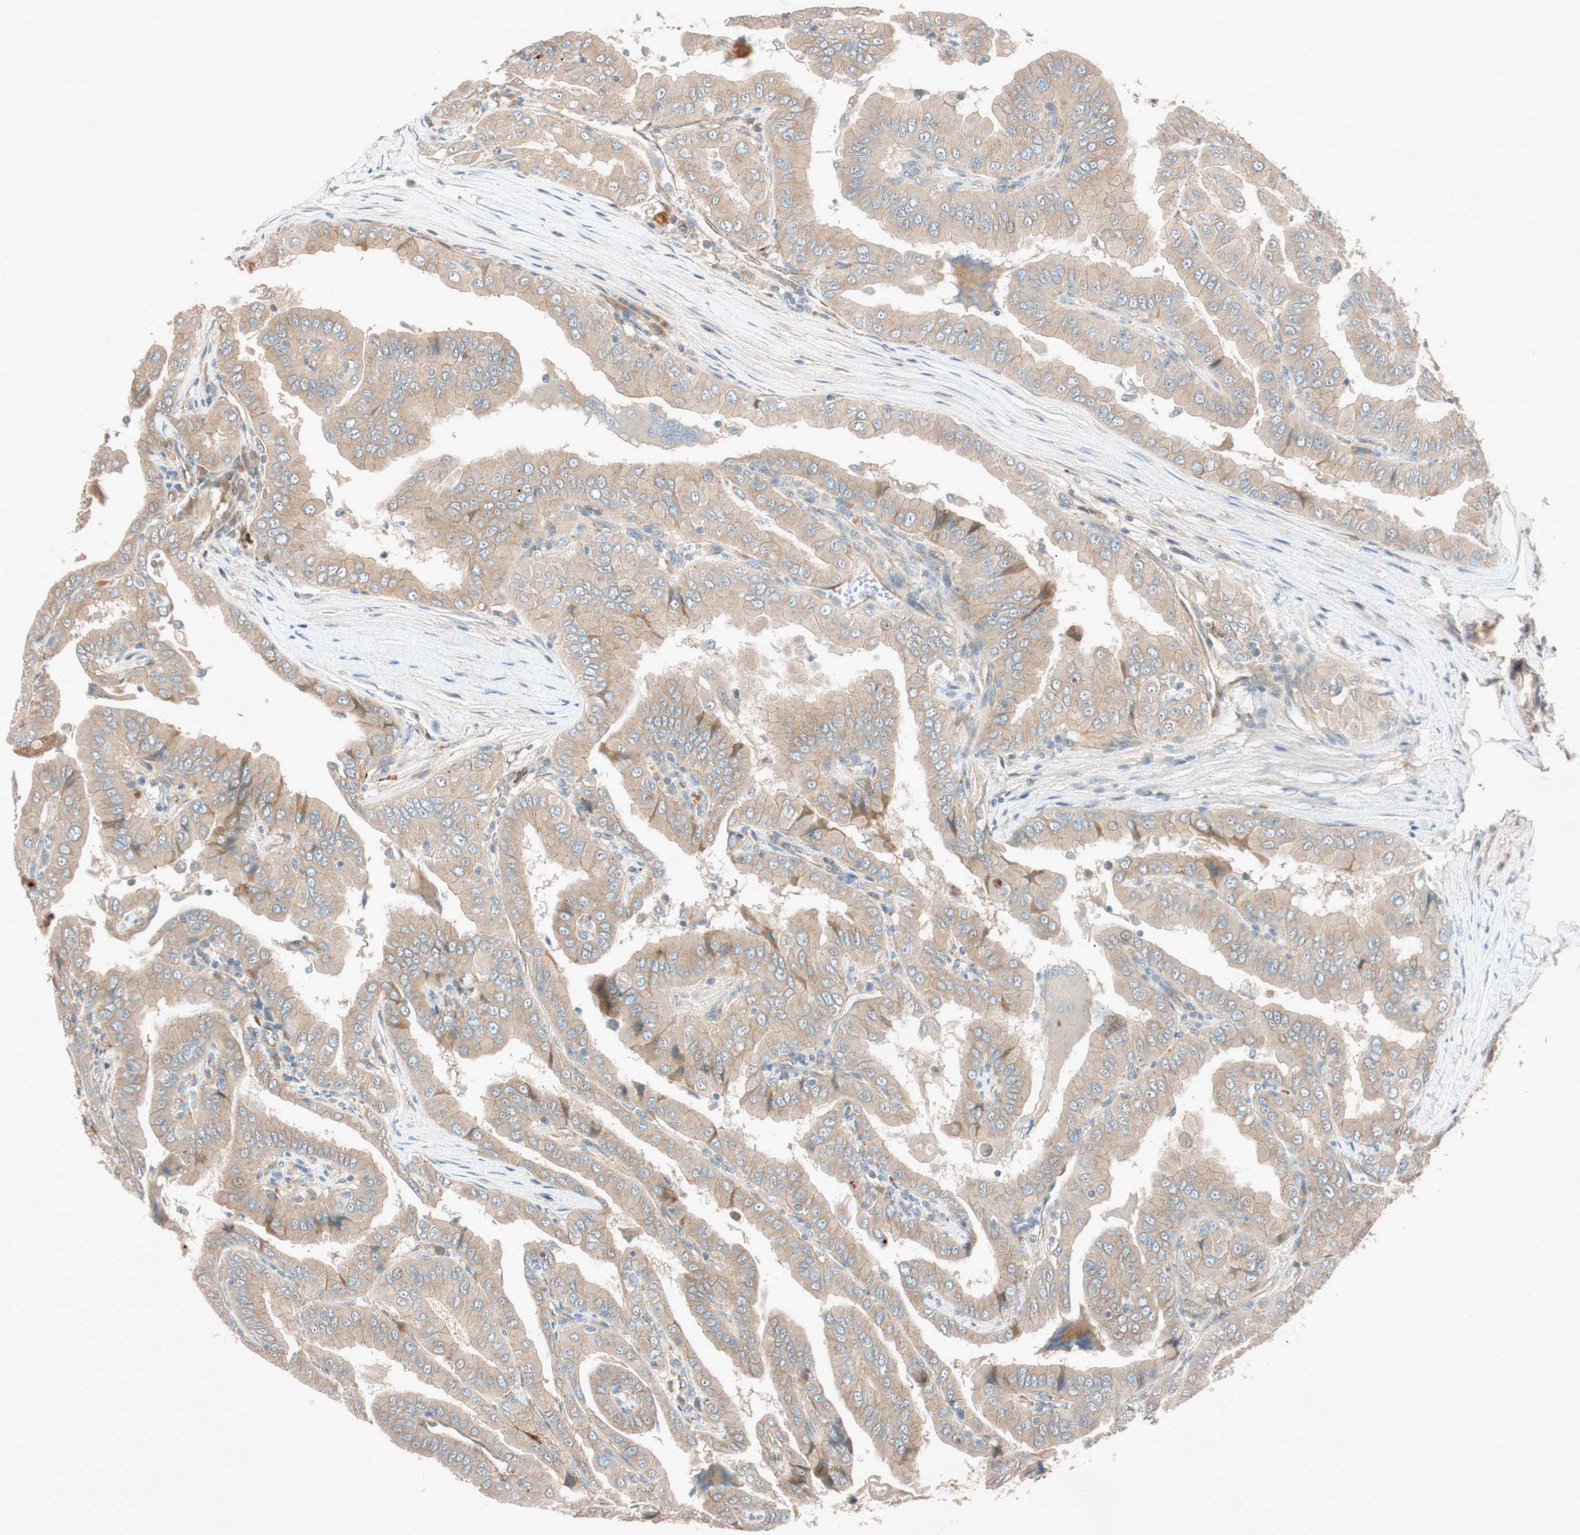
{"staining": {"intensity": "weak", "quantity": ">75%", "location": "cytoplasmic/membranous"}, "tissue": "thyroid cancer", "cell_type": "Tumor cells", "image_type": "cancer", "snomed": [{"axis": "morphology", "description": "Papillary adenocarcinoma, NOS"}, {"axis": "topography", "description": "Thyroid gland"}], "caption": "Immunohistochemistry (IHC) histopathology image of neoplastic tissue: thyroid cancer stained using IHC demonstrates low levels of weak protein expression localized specifically in the cytoplasmic/membranous of tumor cells, appearing as a cytoplasmic/membranous brown color.", "gene": "EPHA6", "patient": {"sex": "male", "age": 33}}